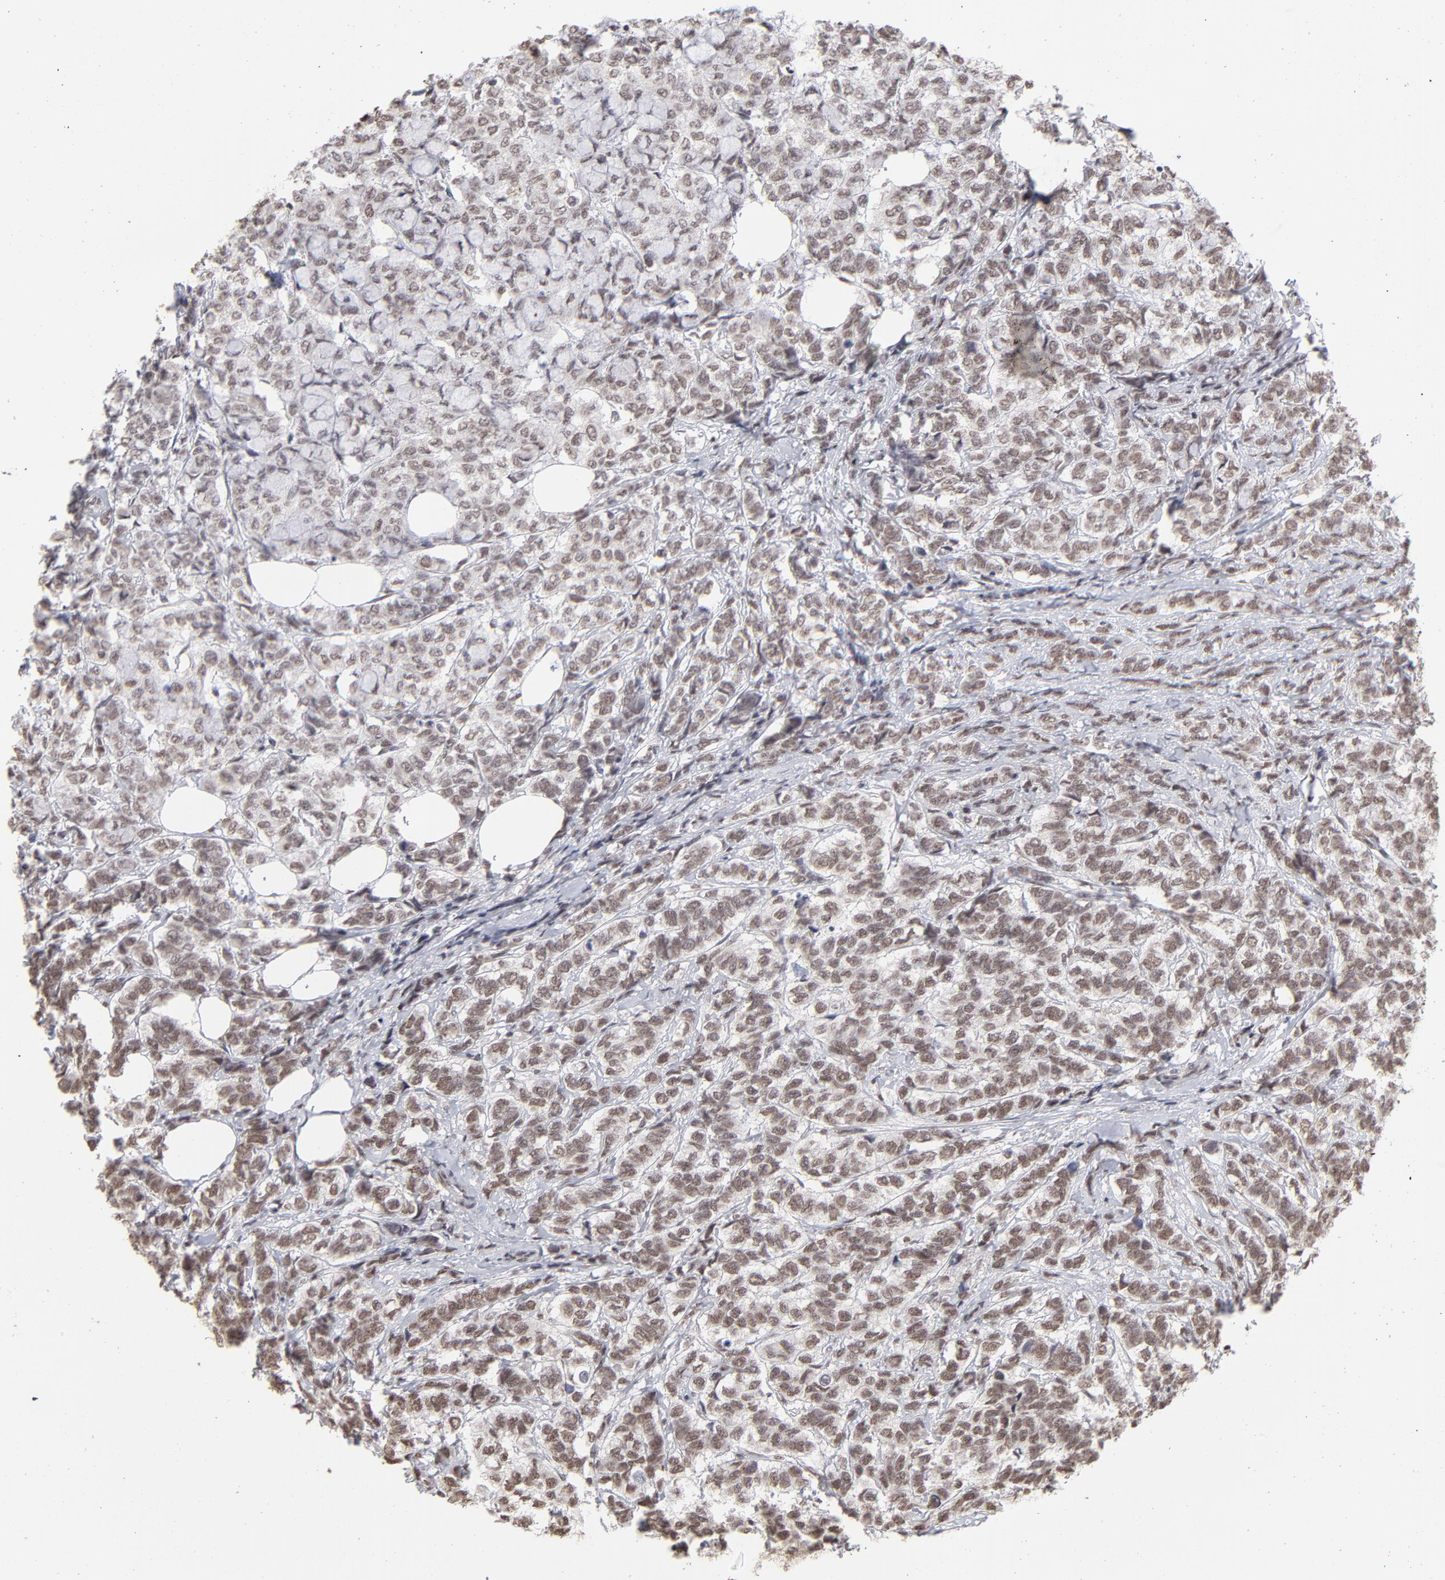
{"staining": {"intensity": "strong", "quantity": ">75%", "location": "nuclear"}, "tissue": "breast cancer", "cell_type": "Tumor cells", "image_type": "cancer", "snomed": [{"axis": "morphology", "description": "Lobular carcinoma"}, {"axis": "topography", "description": "Breast"}], "caption": "This is a histology image of IHC staining of breast lobular carcinoma, which shows strong expression in the nuclear of tumor cells.", "gene": "ZNF3", "patient": {"sex": "female", "age": 60}}